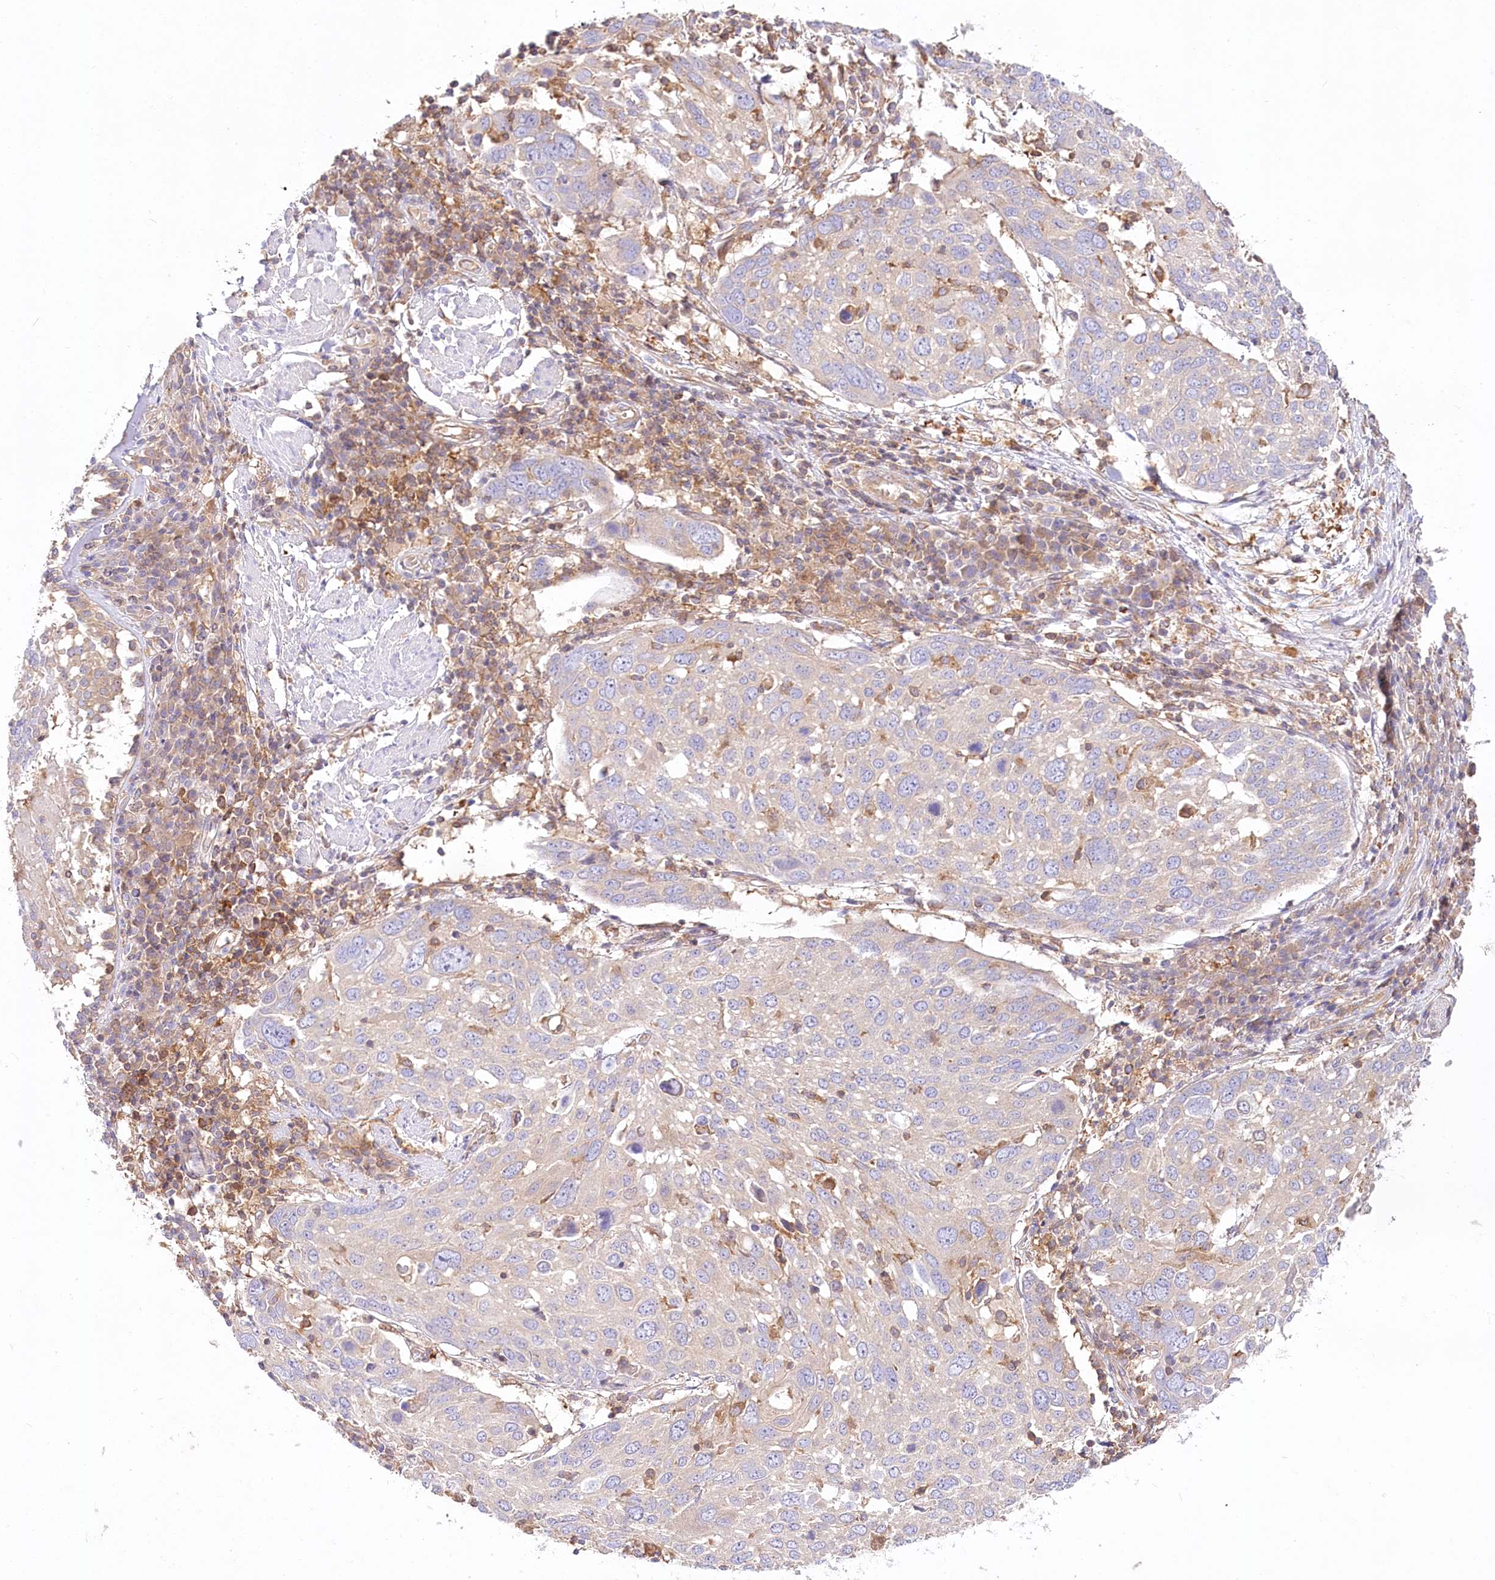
{"staining": {"intensity": "negative", "quantity": "none", "location": "none"}, "tissue": "lung cancer", "cell_type": "Tumor cells", "image_type": "cancer", "snomed": [{"axis": "morphology", "description": "Squamous cell carcinoma, NOS"}, {"axis": "topography", "description": "Lung"}], "caption": "Immunohistochemistry histopathology image of human lung cancer (squamous cell carcinoma) stained for a protein (brown), which displays no expression in tumor cells.", "gene": "ABRAXAS2", "patient": {"sex": "male", "age": 65}}